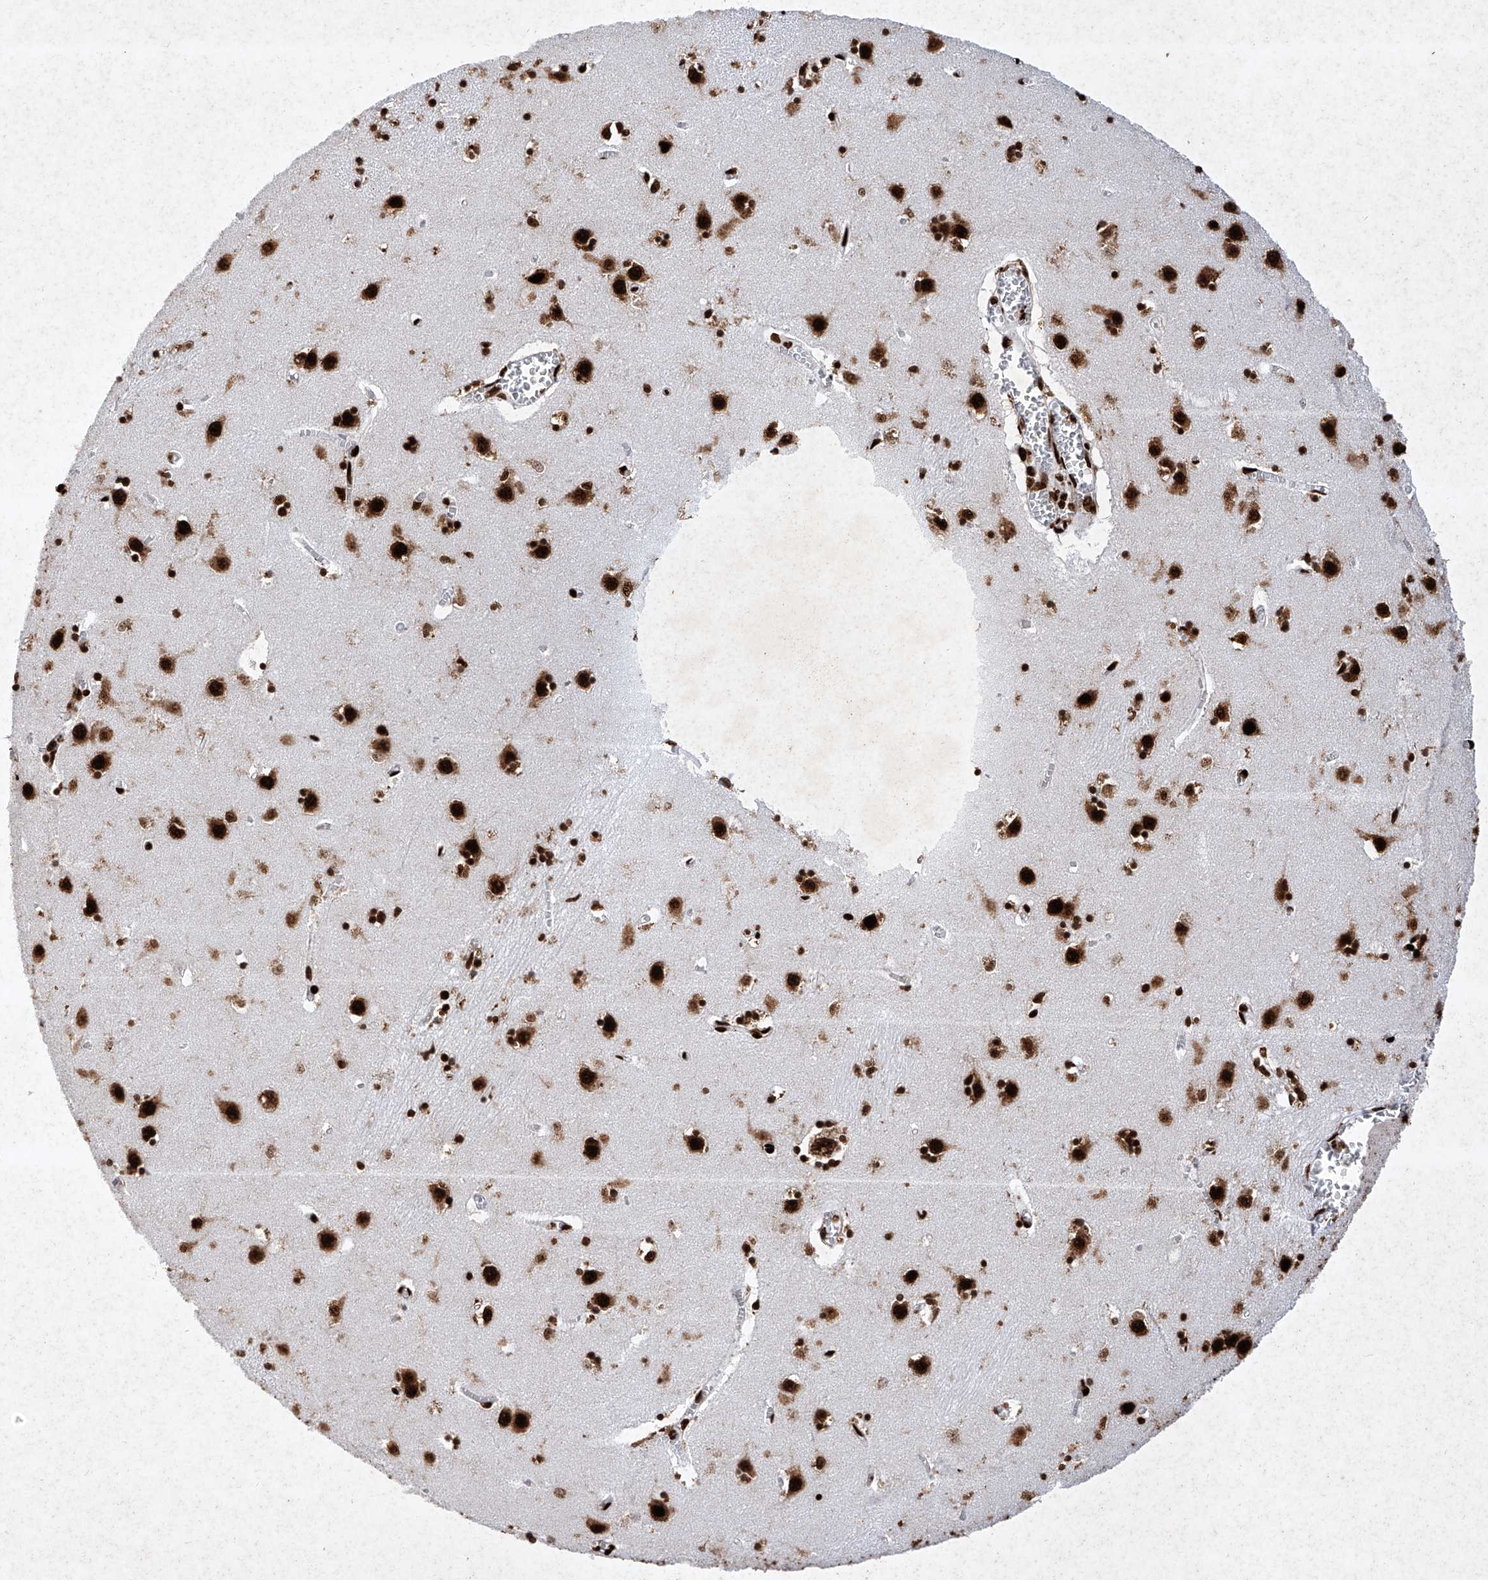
{"staining": {"intensity": "strong", "quantity": ">75%", "location": "nuclear"}, "tissue": "caudate", "cell_type": "Glial cells", "image_type": "normal", "snomed": [{"axis": "morphology", "description": "Normal tissue, NOS"}, {"axis": "topography", "description": "Lateral ventricle wall"}], "caption": "A photomicrograph of caudate stained for a protein demonstrates strong nuclear brown staining in glial cells. The protein of interest is stained brown, and the nuclei are stained in blue (DAB (3,3'-diaminobenzidine) IHC with brightfield microscopy, high magnification).", "gene": "SRSF6", "patient": {"sex": "male", "age": 70}}